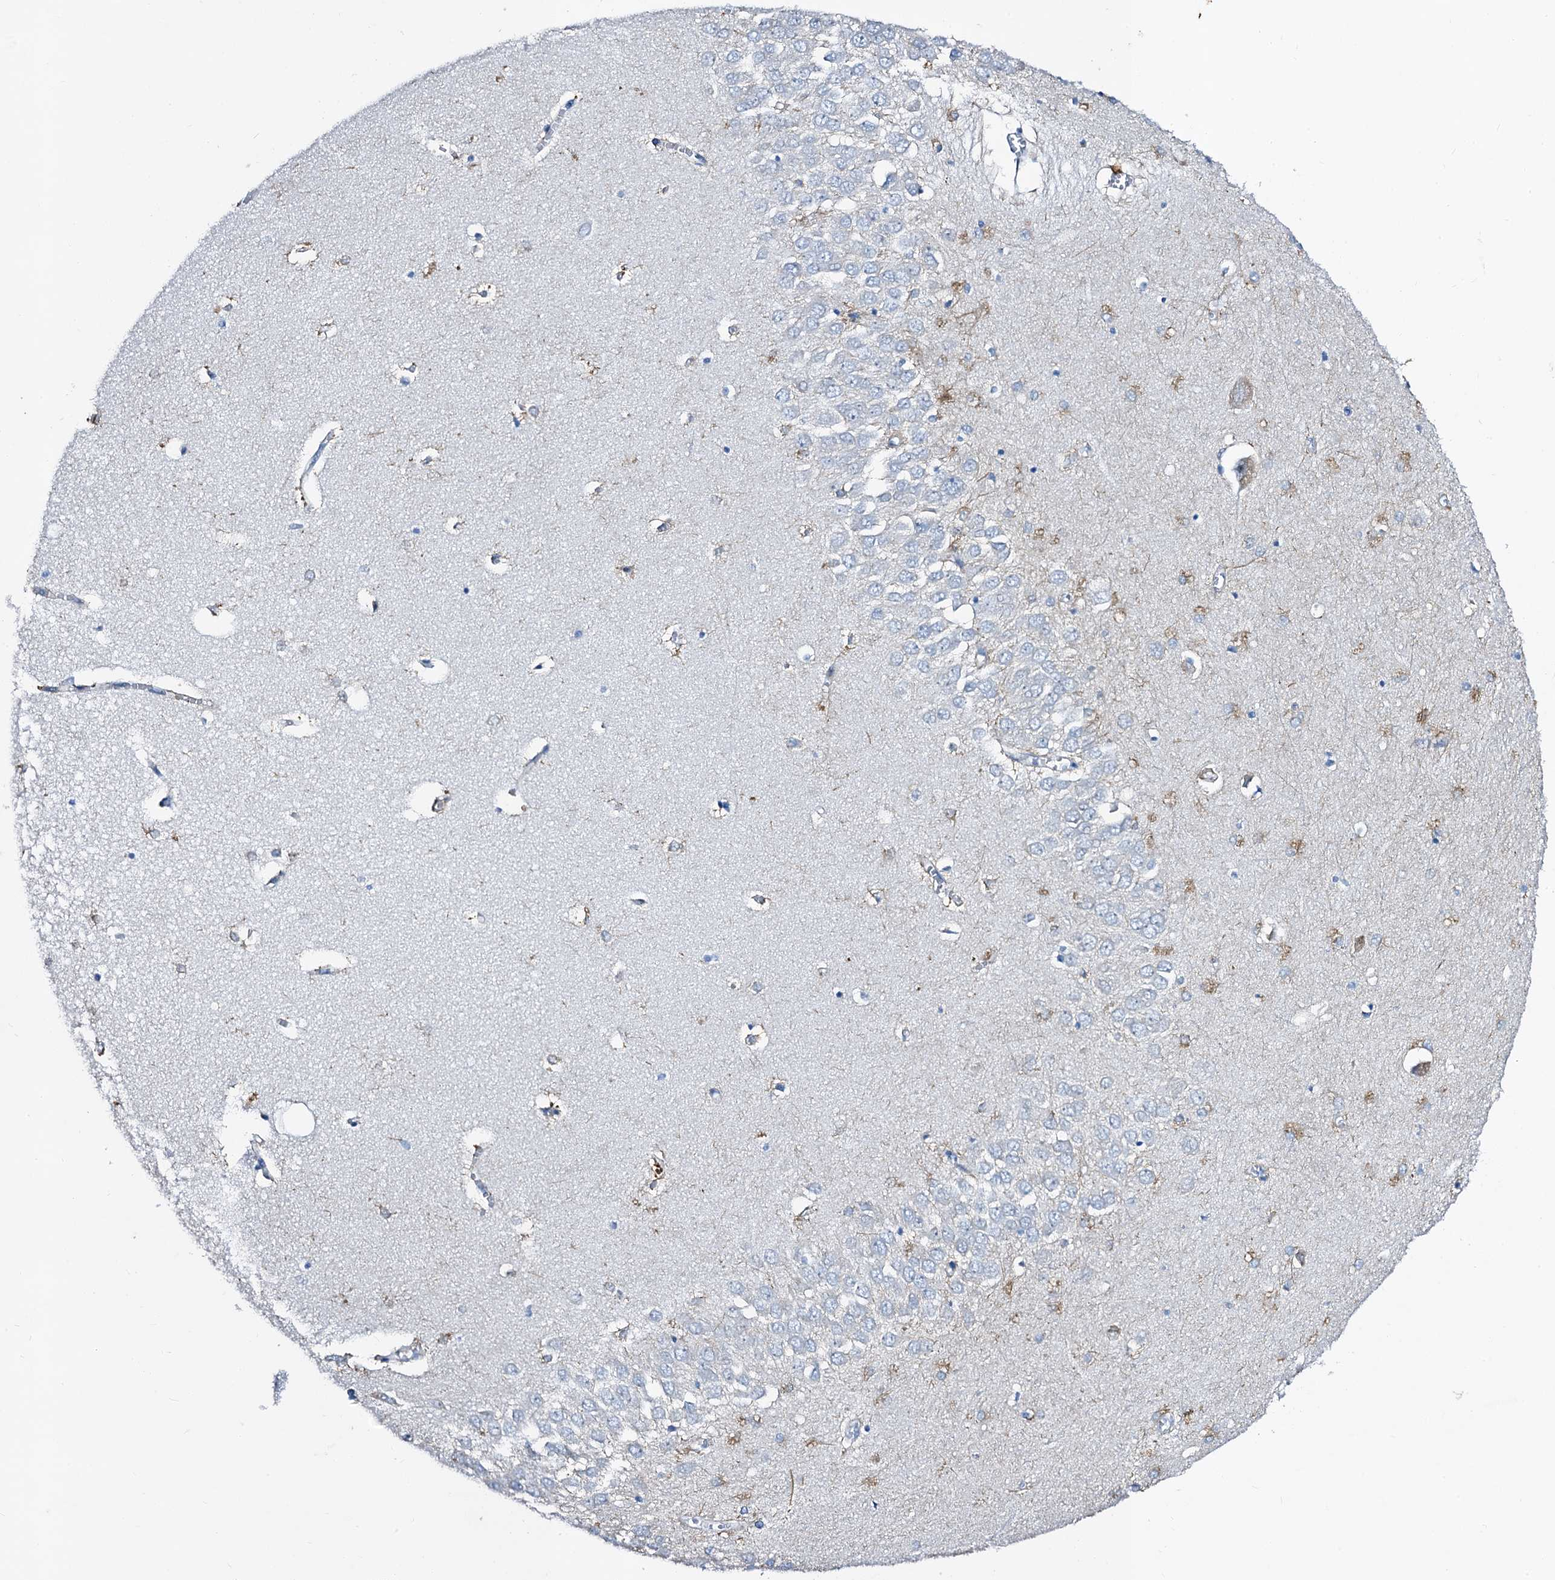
{"staining": {"intensity": "strong", "quantity": "<25%", "location": "cytoplasmic/membranous"}, "tissue": "hippocampus", "cell_type": "Glial cells", "image_type": "normal", "snomed": [{"axis": "morphology", "description": "Normal tissue, NOS"}, {"axis": "topography", "description": "Hippocampus"}], "caption": "A brown stain shows strong cytoplasmic/membranous staining of a protein in glial cells of benign human hippocampus.", "gene": "FREM3", "patient": {"sex": "male", "age": 70}}